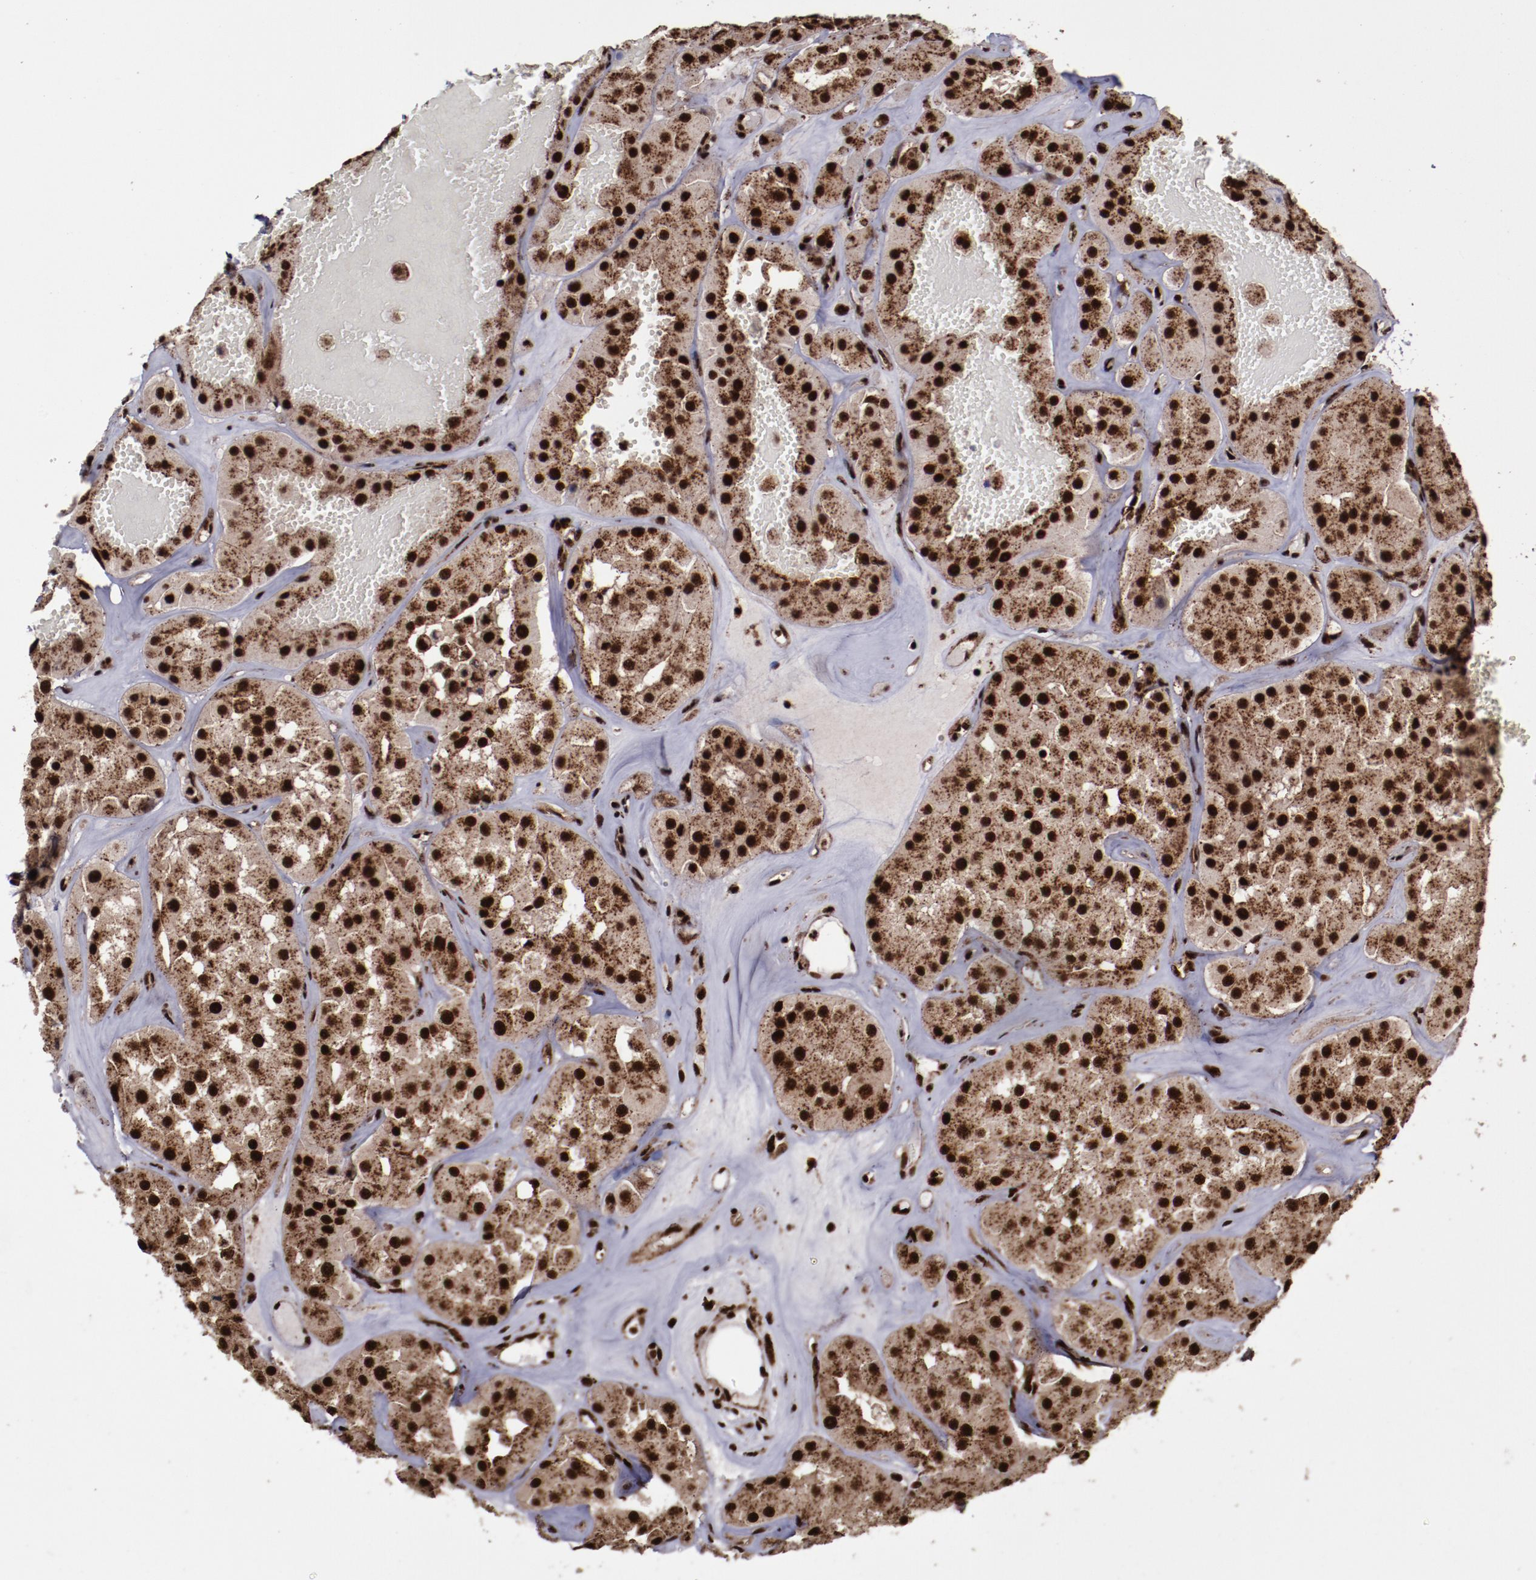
{"staining": {"intensity": "strong", "quantity": ">75%", "location": "cytoplasmic/membranous,nuclear"}, "tissue": "renal cancer", "cell_type": "Tumor cells", "image_type": "cancer", "snomed": [{"axis": "morphology", "description": "Adenocarcinoma, uncertain malignant potential"}, {"axis": "topography", "description": "Kidney"}], "caption": "Human renal cancer (adenocarcinoma,  uncertain malignant potential) stained with a protein marker displays strong staining in tumor cells.", "gene": "SNW1", "patient": {"sex": "male", "age": 63}}